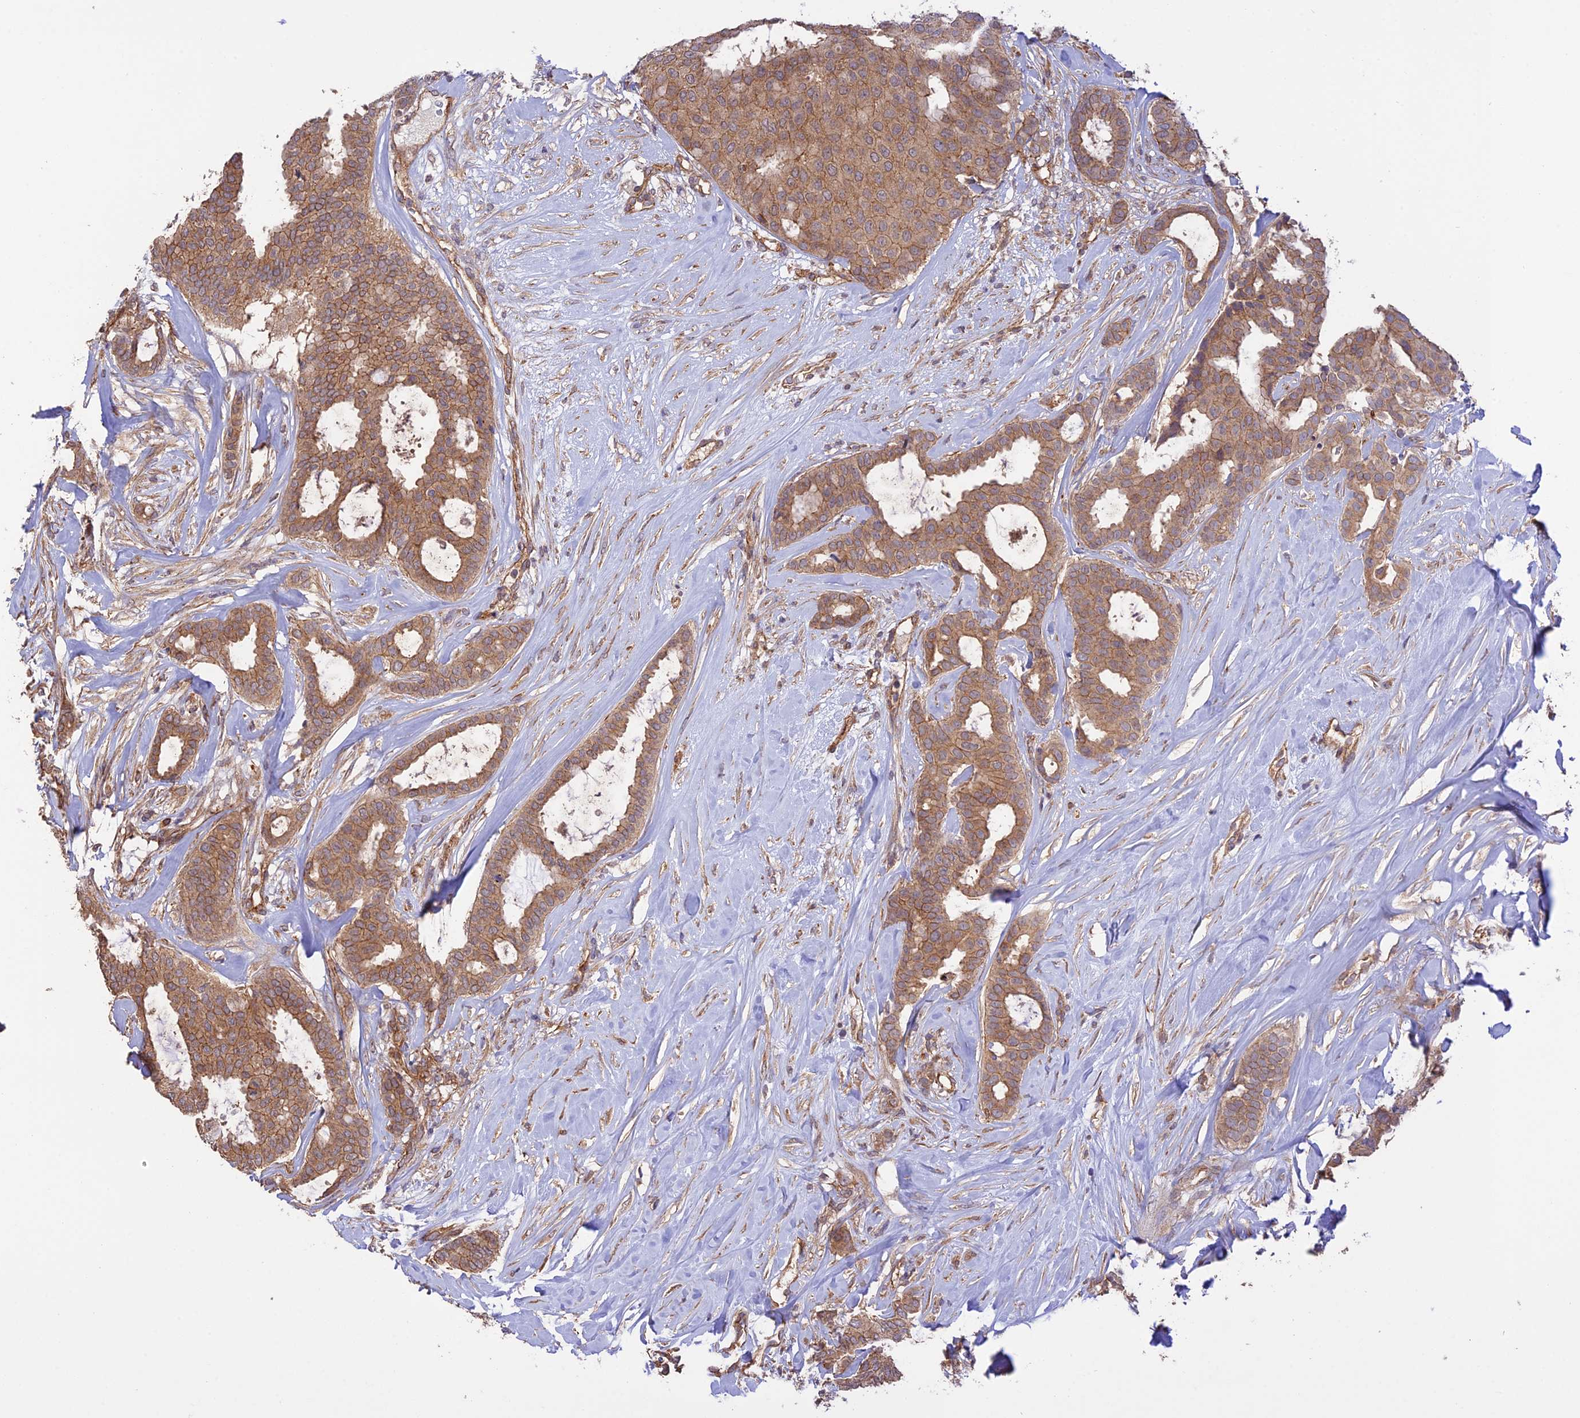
{"staining": {"intensity": "moderate", "quantity": ">75%", "location": "cytoplasmic/membranous"}, "tissue": "breast cancer", "cell_type": "Tumor cells", "image_type": "cancer", "snomed": [{"axis": "morphology", "description": "Duct carcinoma"}, {"axis": "topography", "description": "Breast"}], "caption": "Immunohistochemistry of human breast intraductal carcinoma shows medium levels of moderate cytoplasmic/membranous expression in about >75% of tumor cells. The protein of interest is stained brown, and the nuclei are stained in blue (DAB IHC with brightfield microscopy, high magnification).", "gene": "HOMER2", "patient": {"sex": "female", "age": 75}}